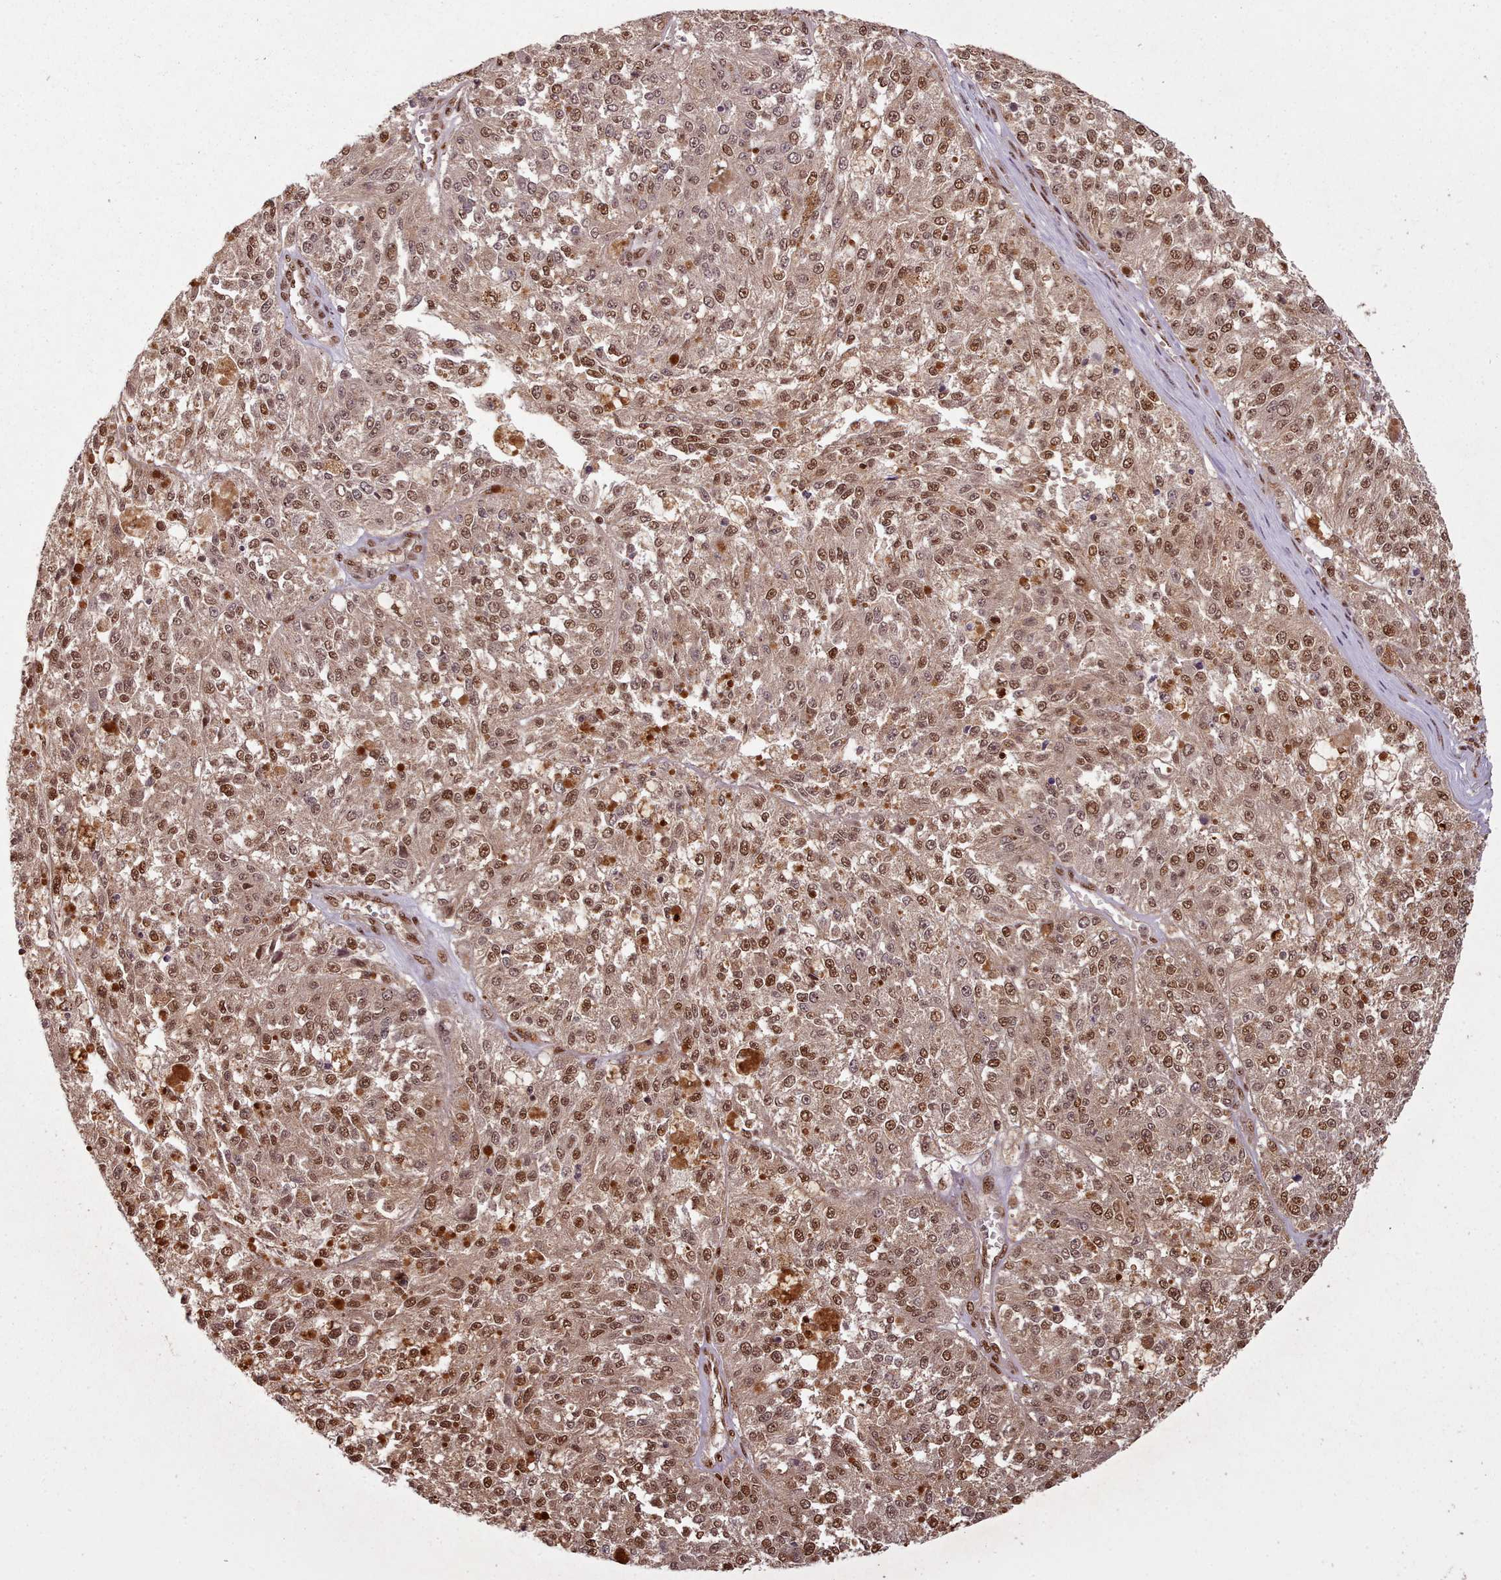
{"staining": {"intensity": "moderate", "quantity": ">75%", "location": "nuclear"}, "tissue": "melanoma", "cell_type": "Tumor cells", "image_type": "cancer", "snomed": [{"axis": "morphology", "description": "Malignant melanoma, NOS"}, {"axis": "topography", "description": "Skin"}], "caption": "About >75% of tumor cells in human malignant melanoma show moderate nuclear protein positivity as visualized by brown immunohistochemical staining.", "gene": "RPS27A", "patient": {"sex": "female", "age": 64}}